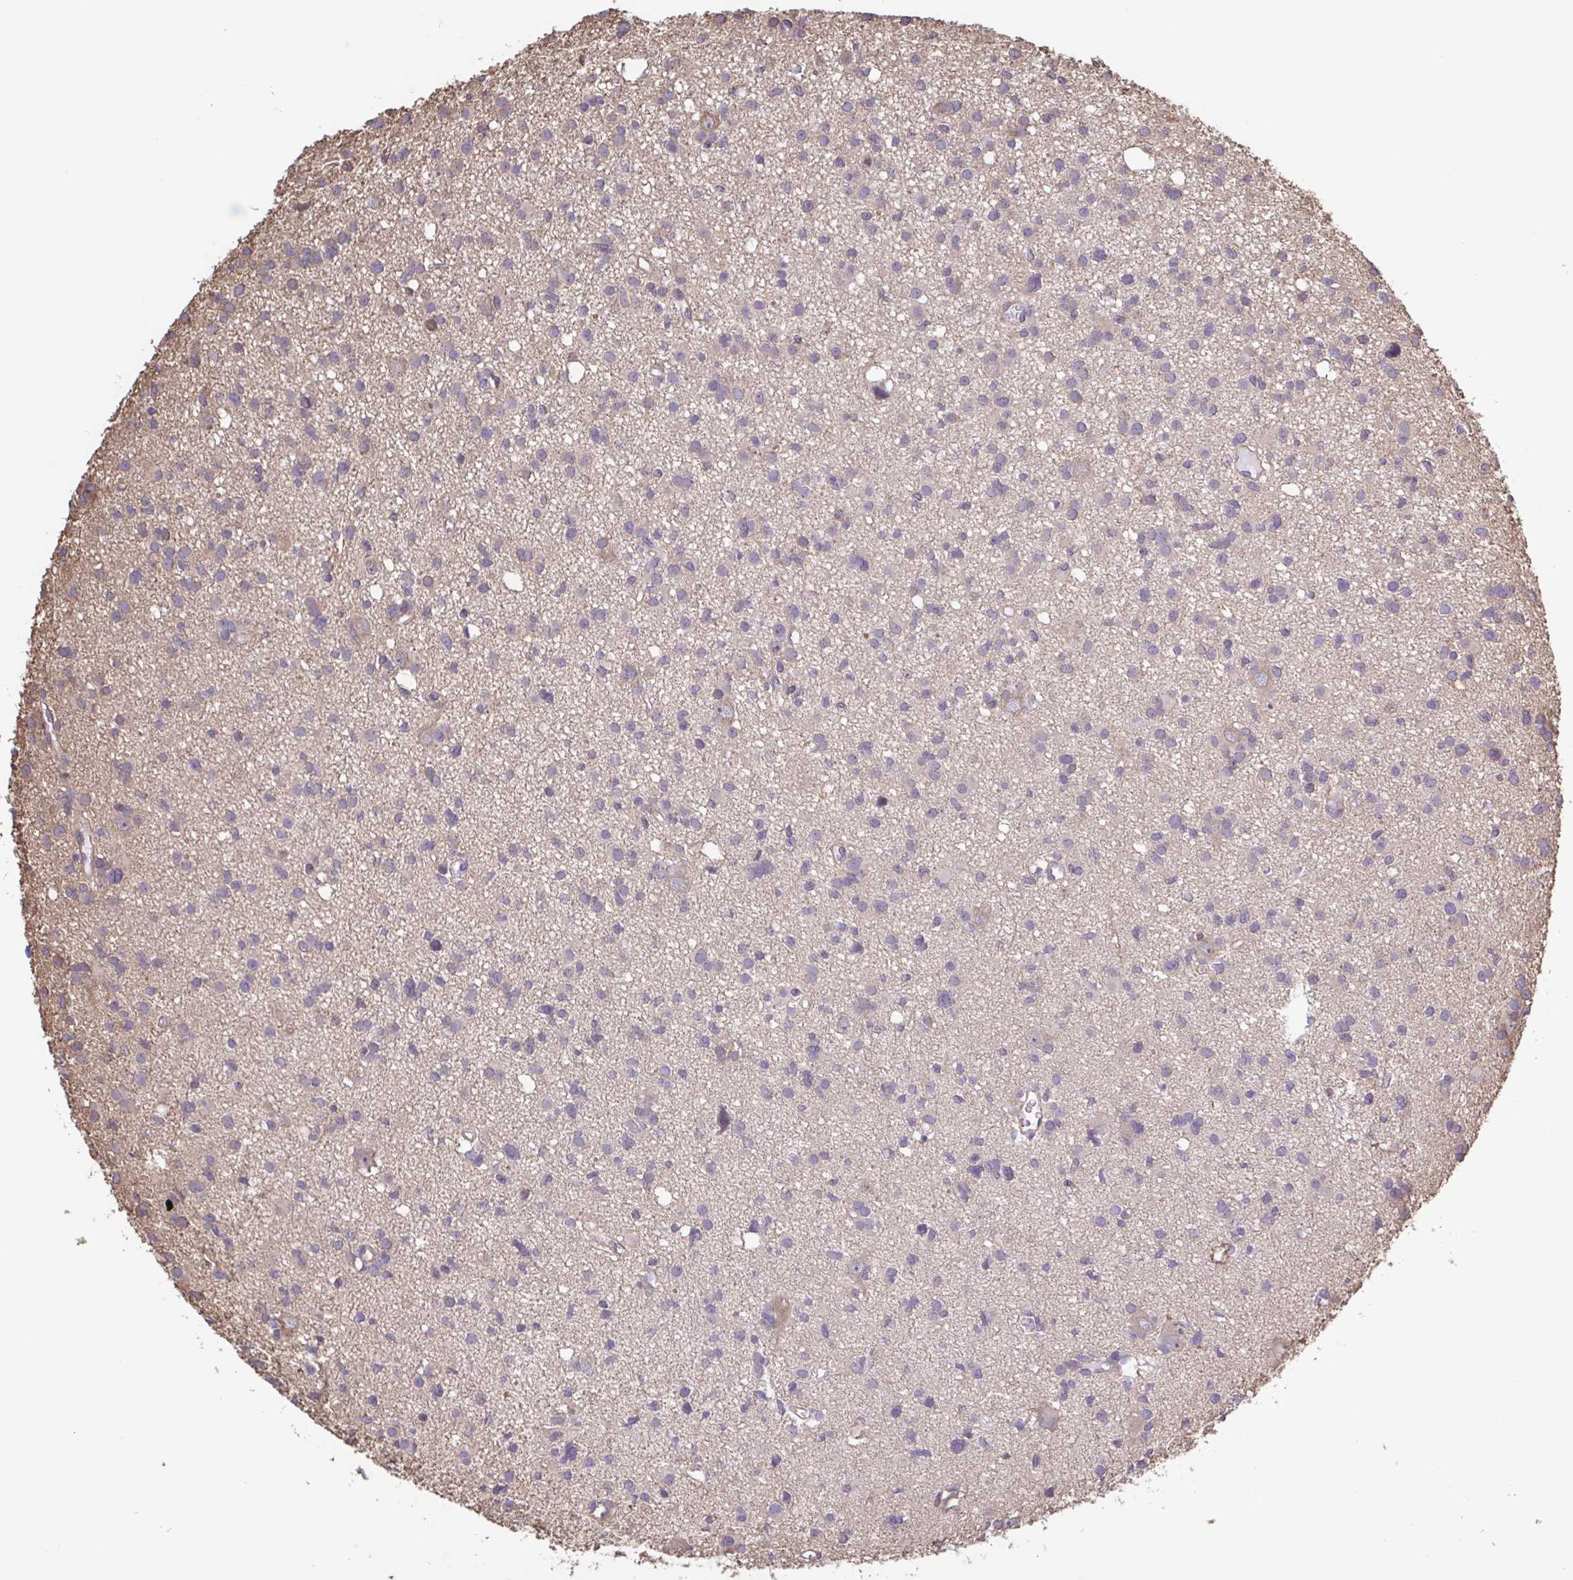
{"staining": {"intensity": "negative", "quantity": "none", "location": "none"}, "tissue": "glioma", "cell_type": "Tumor cells", "image_type": "cancer", "snomed": [{"axis": "morphology", "description": "Glioma, malignant, High grade"}, {"axis": "topography", "description": "Brain"}], "caption": "There is no significant positivity in tumor cells of malignant high-grade glioma.", "gene": "ZNF200", "patient": {"sex": "male", "age": 23}}